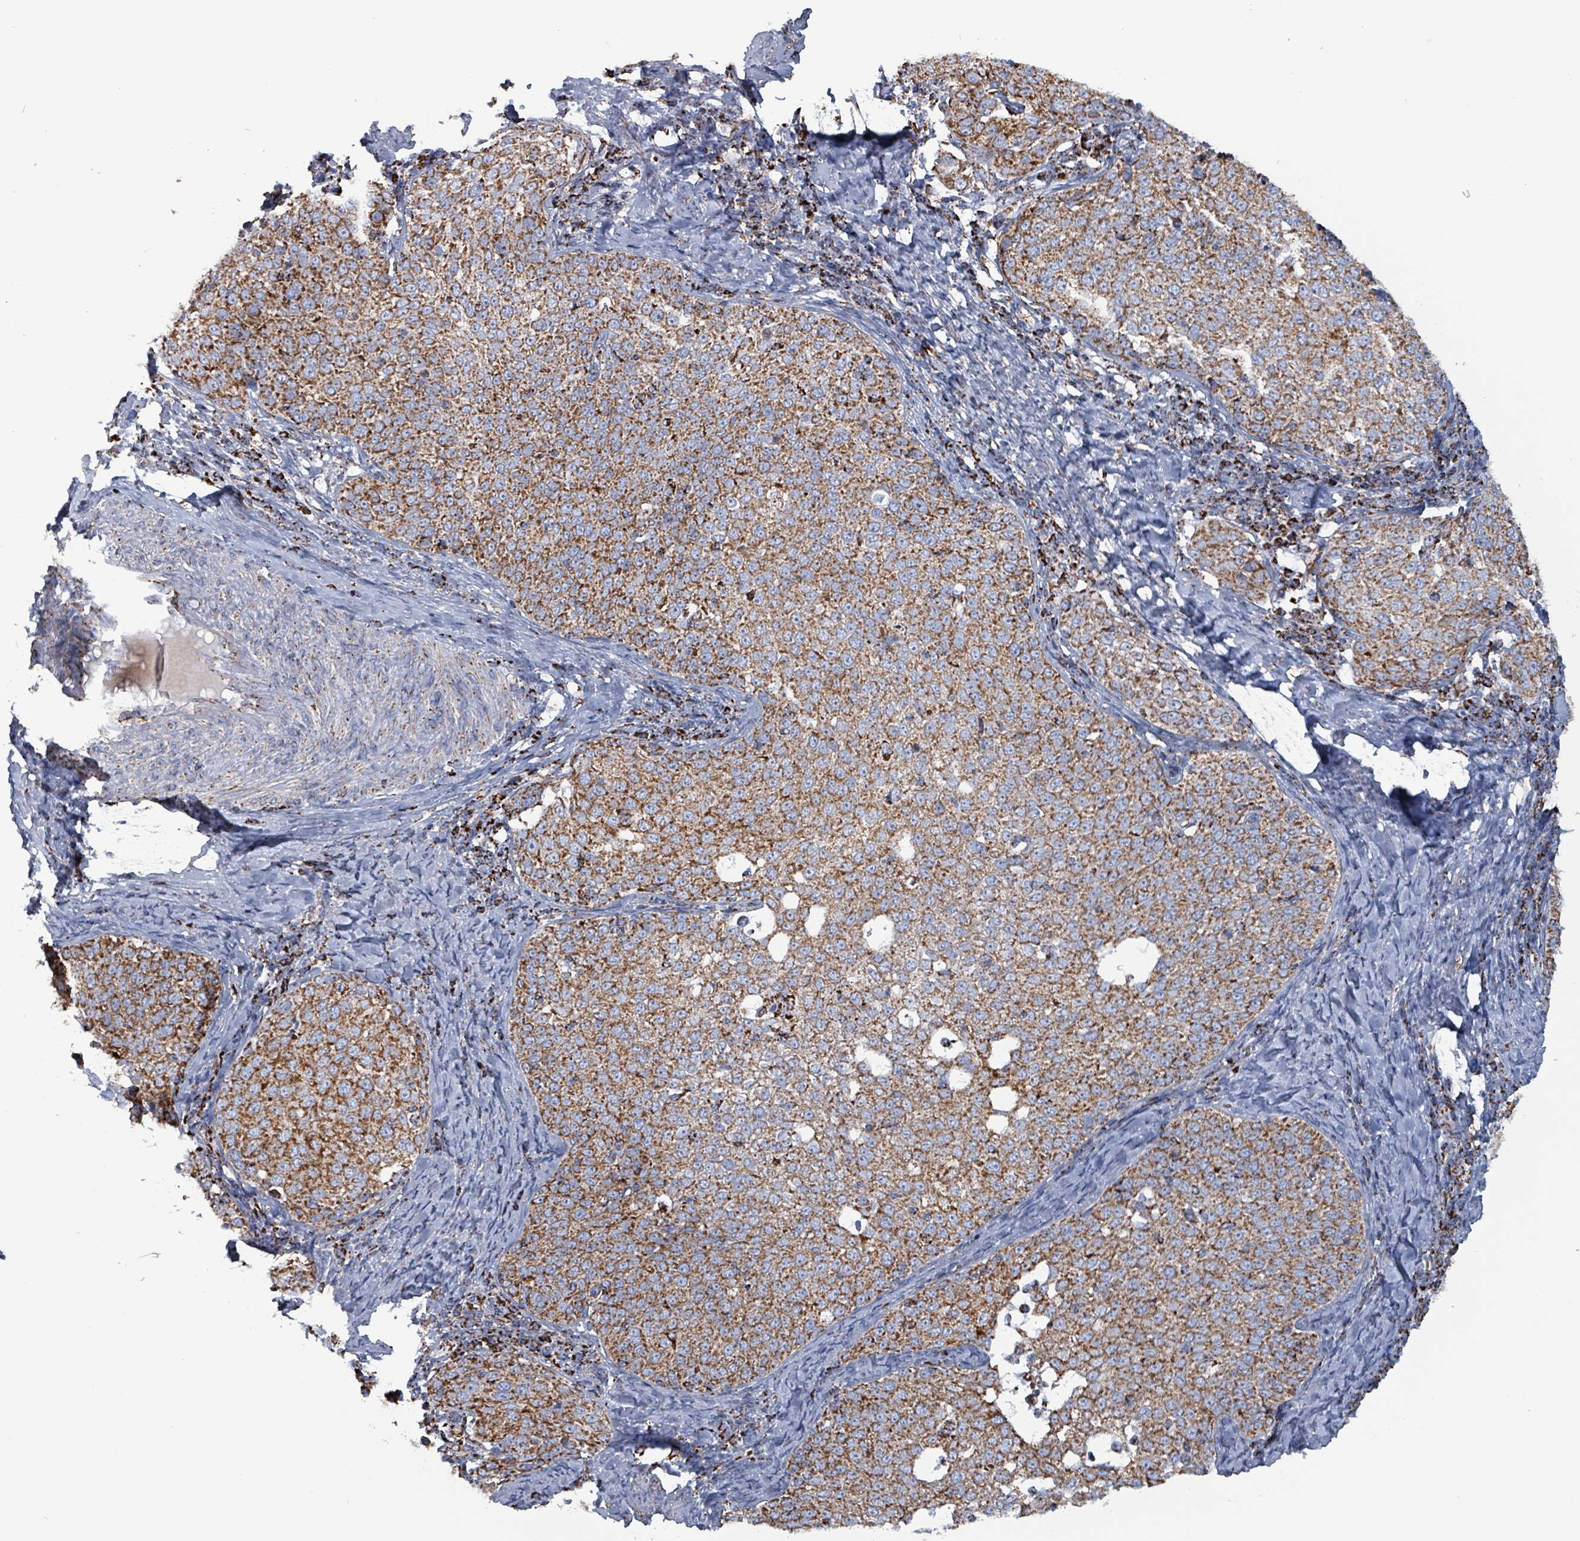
{"staining": {"intensity": "moderate", "quantity": ">75%", "location": "cytoplasmic/membranous"}, "tissue": "cervical cancer", "cell_type": "Tumor cells", "image_type": "cancer", "snomed": [{"axis": "morphology", "description": "Squamous cell carcinoma, NOS"}, {"axis": "topography", "description": "Cervix"}], "caption": "Cervical cancer (squamous cell carcinoma) stained with DAB IHC demonstrates medium levels of moderate cytoplasmic/membranous staining in approximately >75% of tumor cells.", "gene": "IDH3B", "patient": {"sex": "female", "age": 57}}